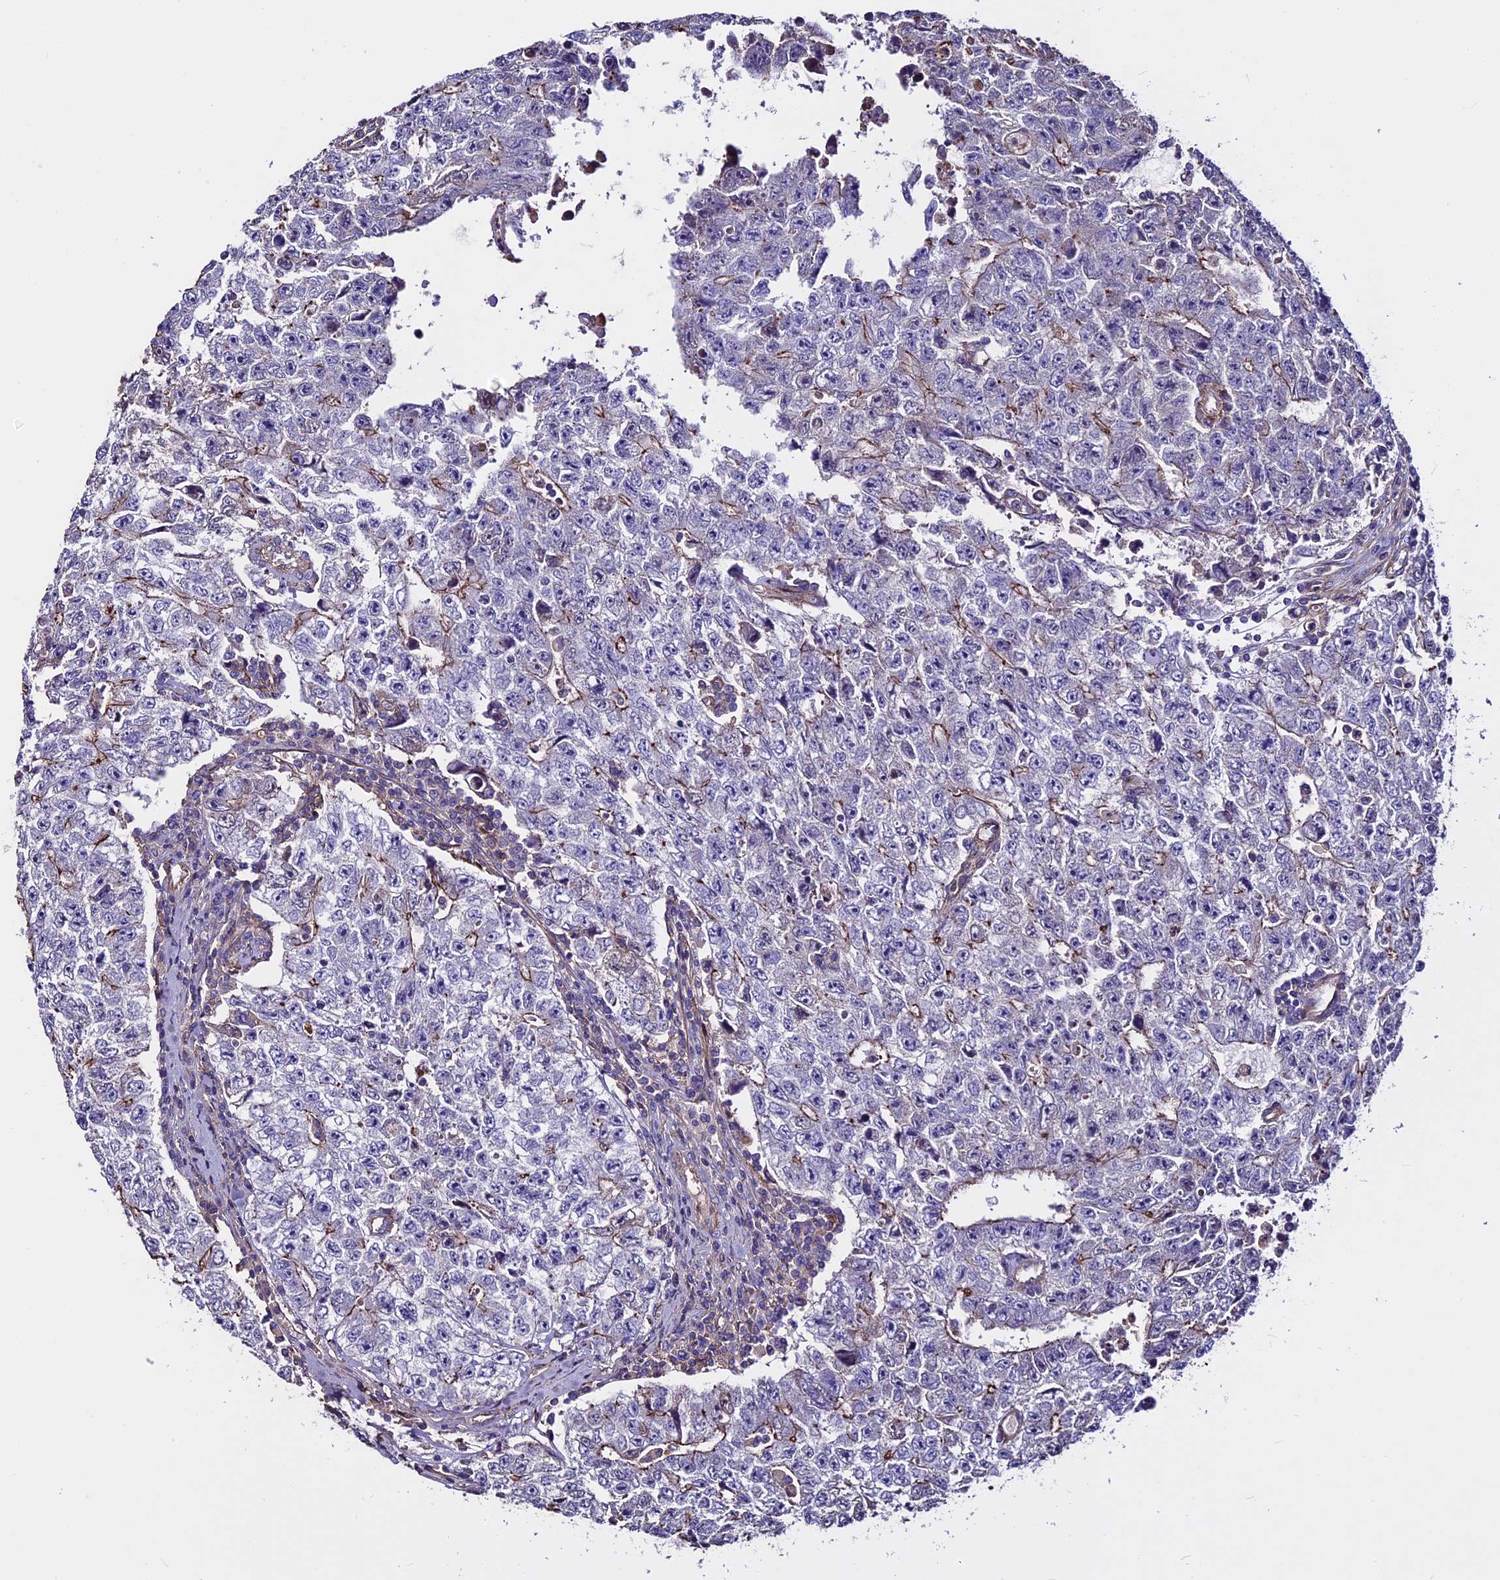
{"staining": {"intensity": "weak", "quantity": "25%-75%", "location": "cytoplasmic/membranous"}, "tissue": "testis cancer", "cell_type": "Tumor cells", "image_type": "cancer", "snomed": [{"axis": "morphology", "description": "Carcinoma, Embryonal, NOS"}, {"axis": "topography", "description": "Testis"}], "caption": "Immunohistochemistry (IHC) micrograph of neoplastic tissue: human embryonal carcinoma (testis) stained using immunohistochemistry (IHC) displays low levels of weak protein expression localized specifically in the cytoplasmic/membranous of tumor cells, appearing as a cytoplasmic/membranous brown color.", "gene": "EVA1B", "patient": {"sex": "male", "age": 17}}